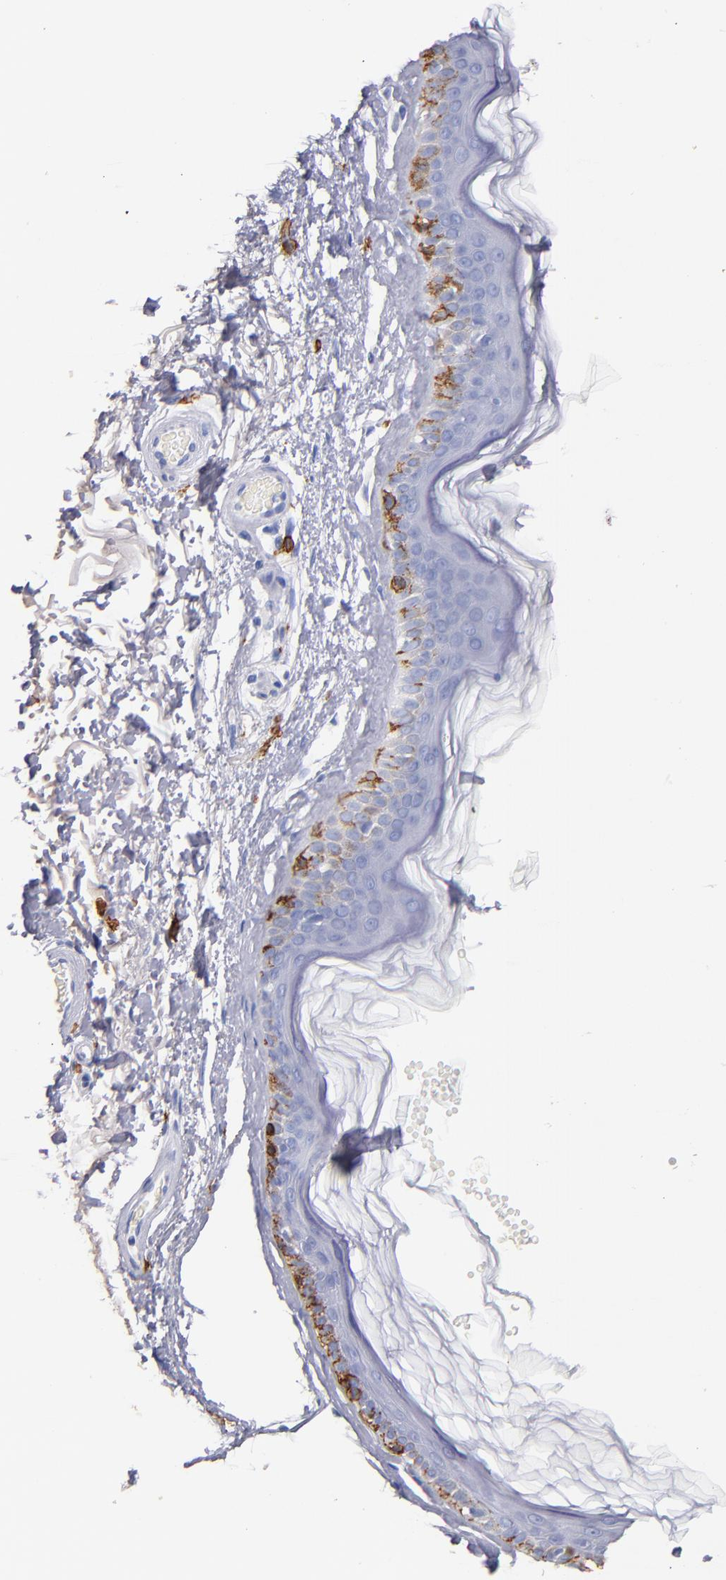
{"staining": {"intensity": "negative", "quantity": "none", "location": "none"}, "tissue": "skin", "cell_type": "Fibroblasts", "image_type": "normal", "snomed": [{"axis": "morphology", "description": "Normal tissue, NOS"}, {"axis": "topography", "description": "Skin"}], "caption": "The image reveals no significant staining in fibroblasts of skin. The staining is performed using DAB brown chromogen with nuclei counter-stained in using hematoxylin.", "gene": "KIT", "patient": {"sex": "male", "age": 63}}